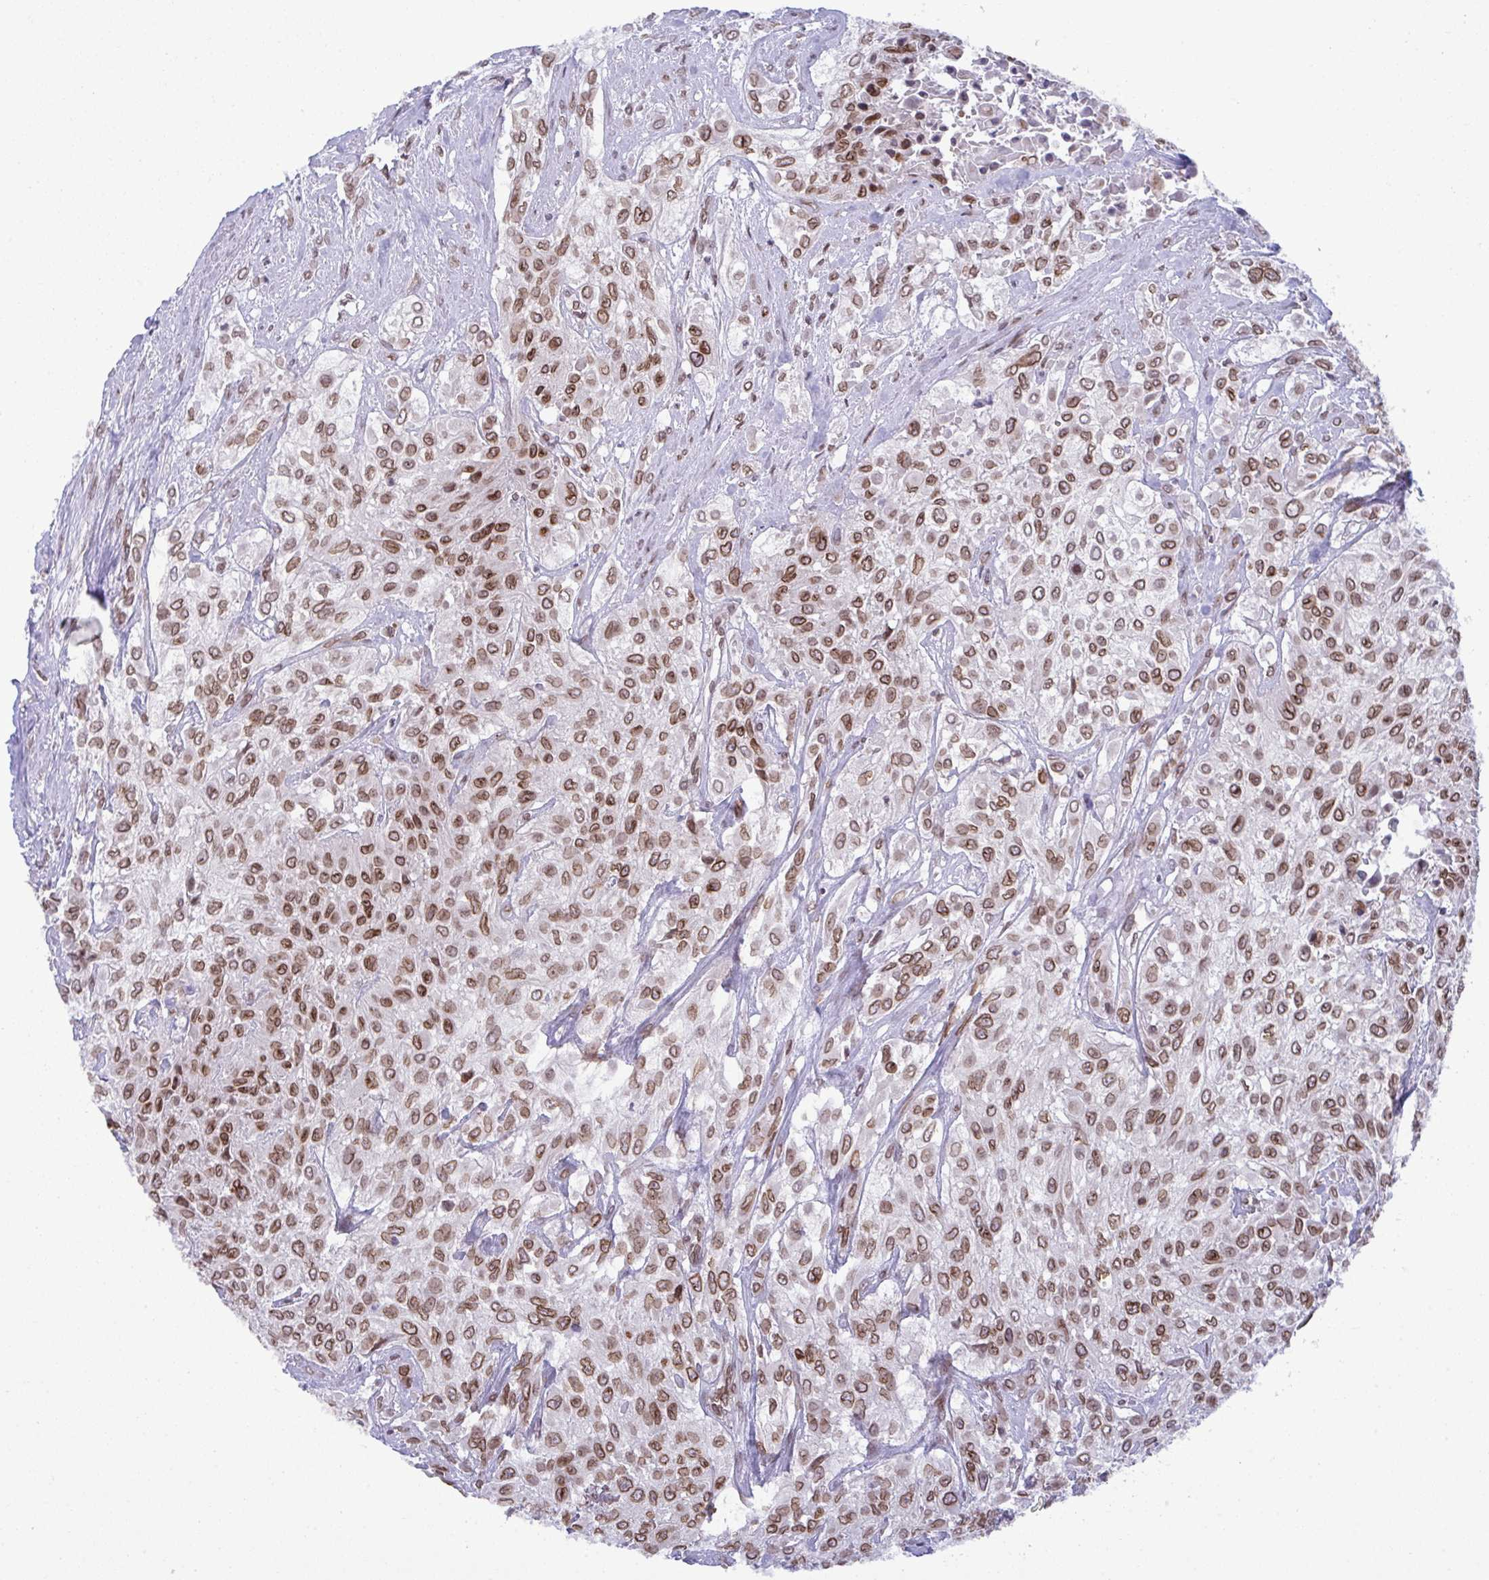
{"staining": {"intensity": "moderate", "quantity": ">75%", "location": "cytoplasmic/membranous,nuclear"}, "tissue": "urothelial cancer", "cell_type": "Tumor cells", "image_type": "cancer", "snomed": [{"axis": "morphology", "description": "Urothelial carcinoma, High grade"}, {"axis": "topography", "description": "Urinary bladder"}], "caption": "High-grade urothelial carcinoma stained with a brown dye exhibits moderate cytoplasmic/membranous and nuclear positive staining in about >75% of tumor cells.", "gene": "RANBP2", "patient": {"sex": "male", "age": 57}}